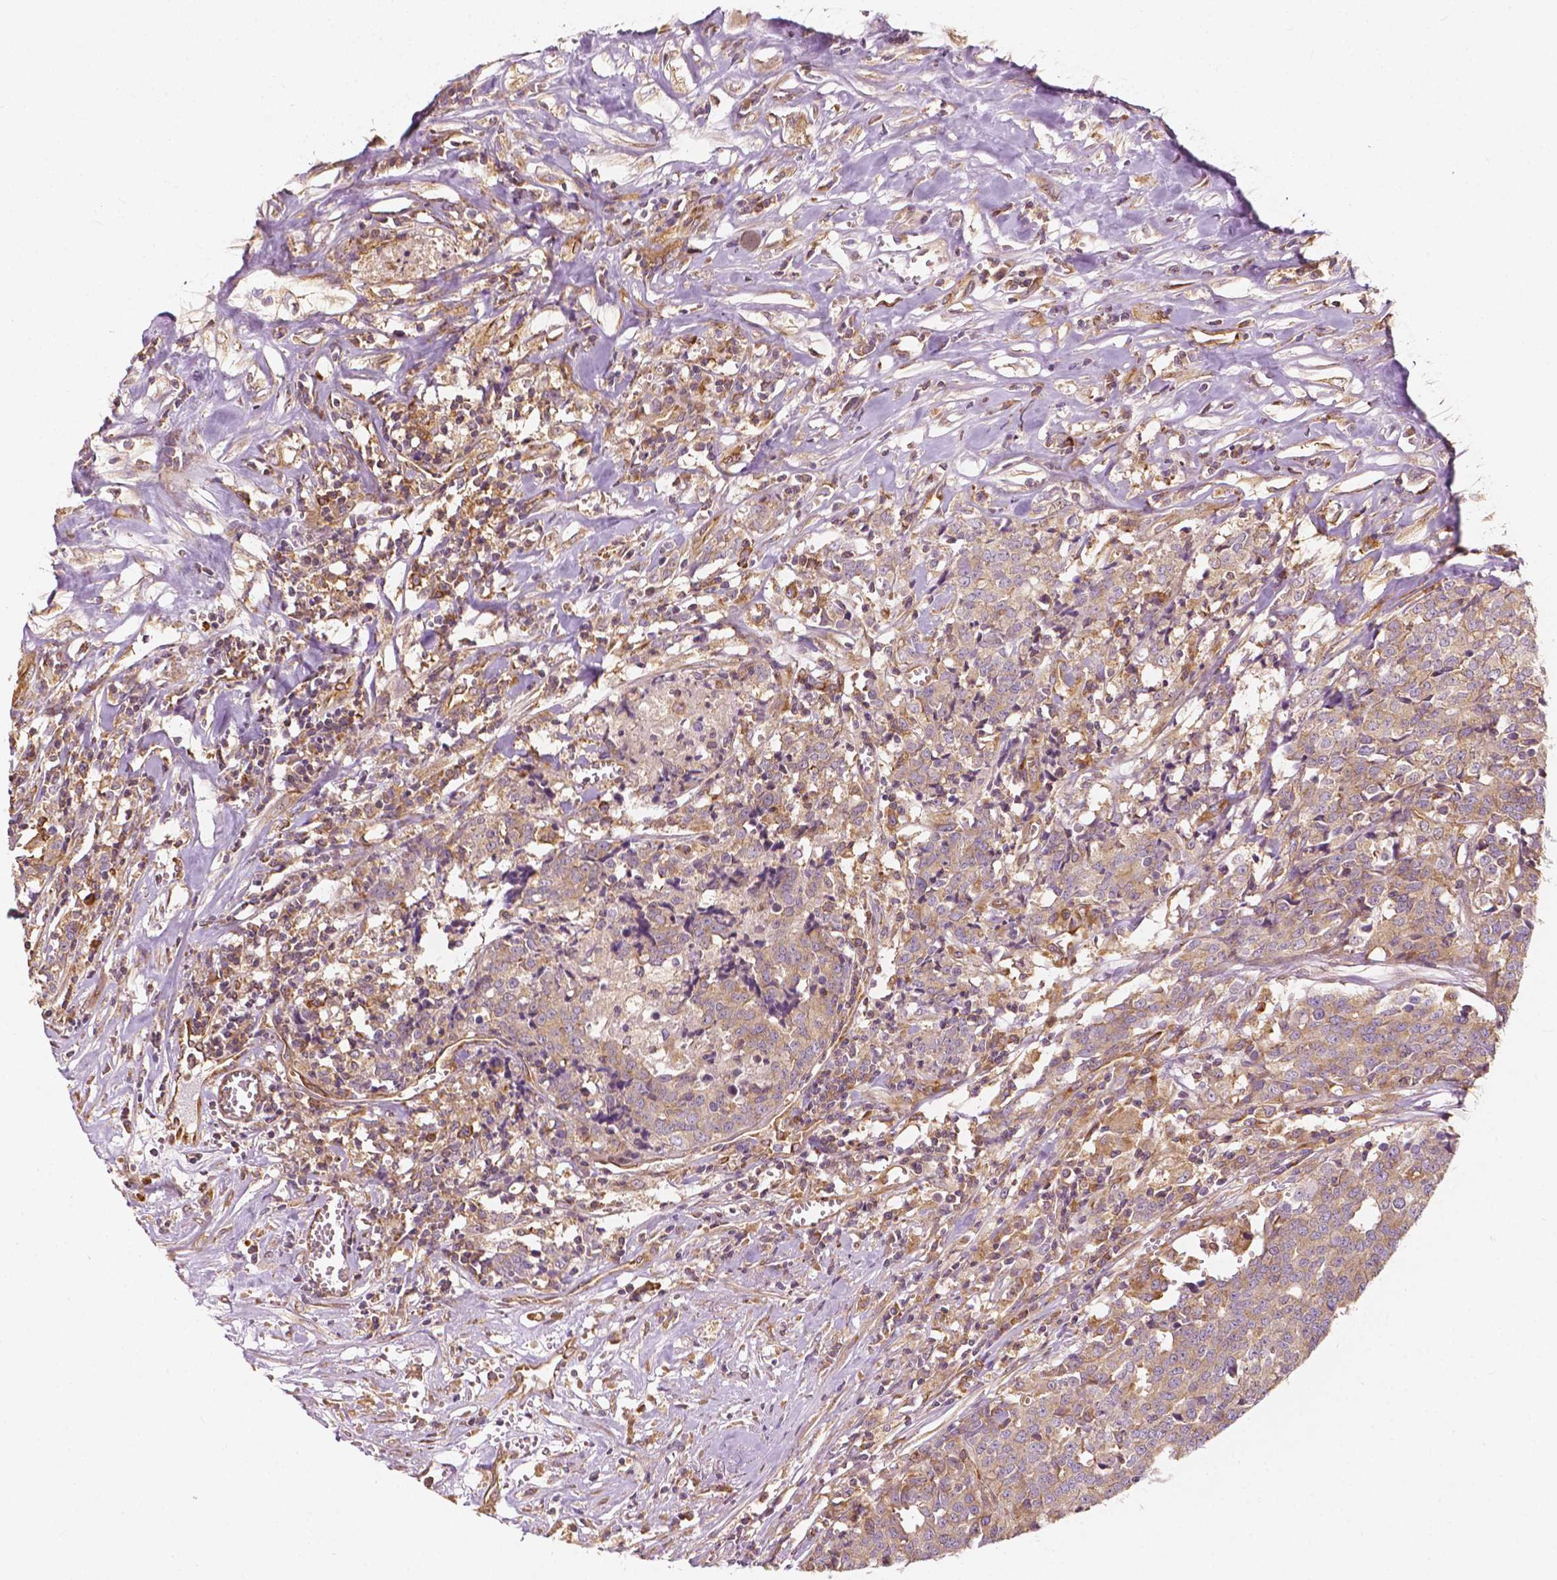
{"staining": {"intensity": "weak", "quantity": ">75%", "location": "cytoplasmic/membranous"}, "tissue": "prostate cancer", "cell_type": "Tumor cells", "image_type": "cancer", "snomed": [{"axis": "morphology", "description": "Adenocarcinoma, High grade"}, {"axis": "topography", "description": "Prostate and seminal vesicle, NOS"}], "caption": "Immunohistochemistry histopathology image of neoplastic tissue: adenocarcinoma (high-grade) (prostate) stained using immunohistochemistry (IHC) displays low levels of weak protein expression localized specifically in the cytoplasmic/membranous of tumor cells, appearing as a cytoplasmic/membranous brown color.", "gene": "G3BP1", "patient": {"sex": "male", "age": 60}}